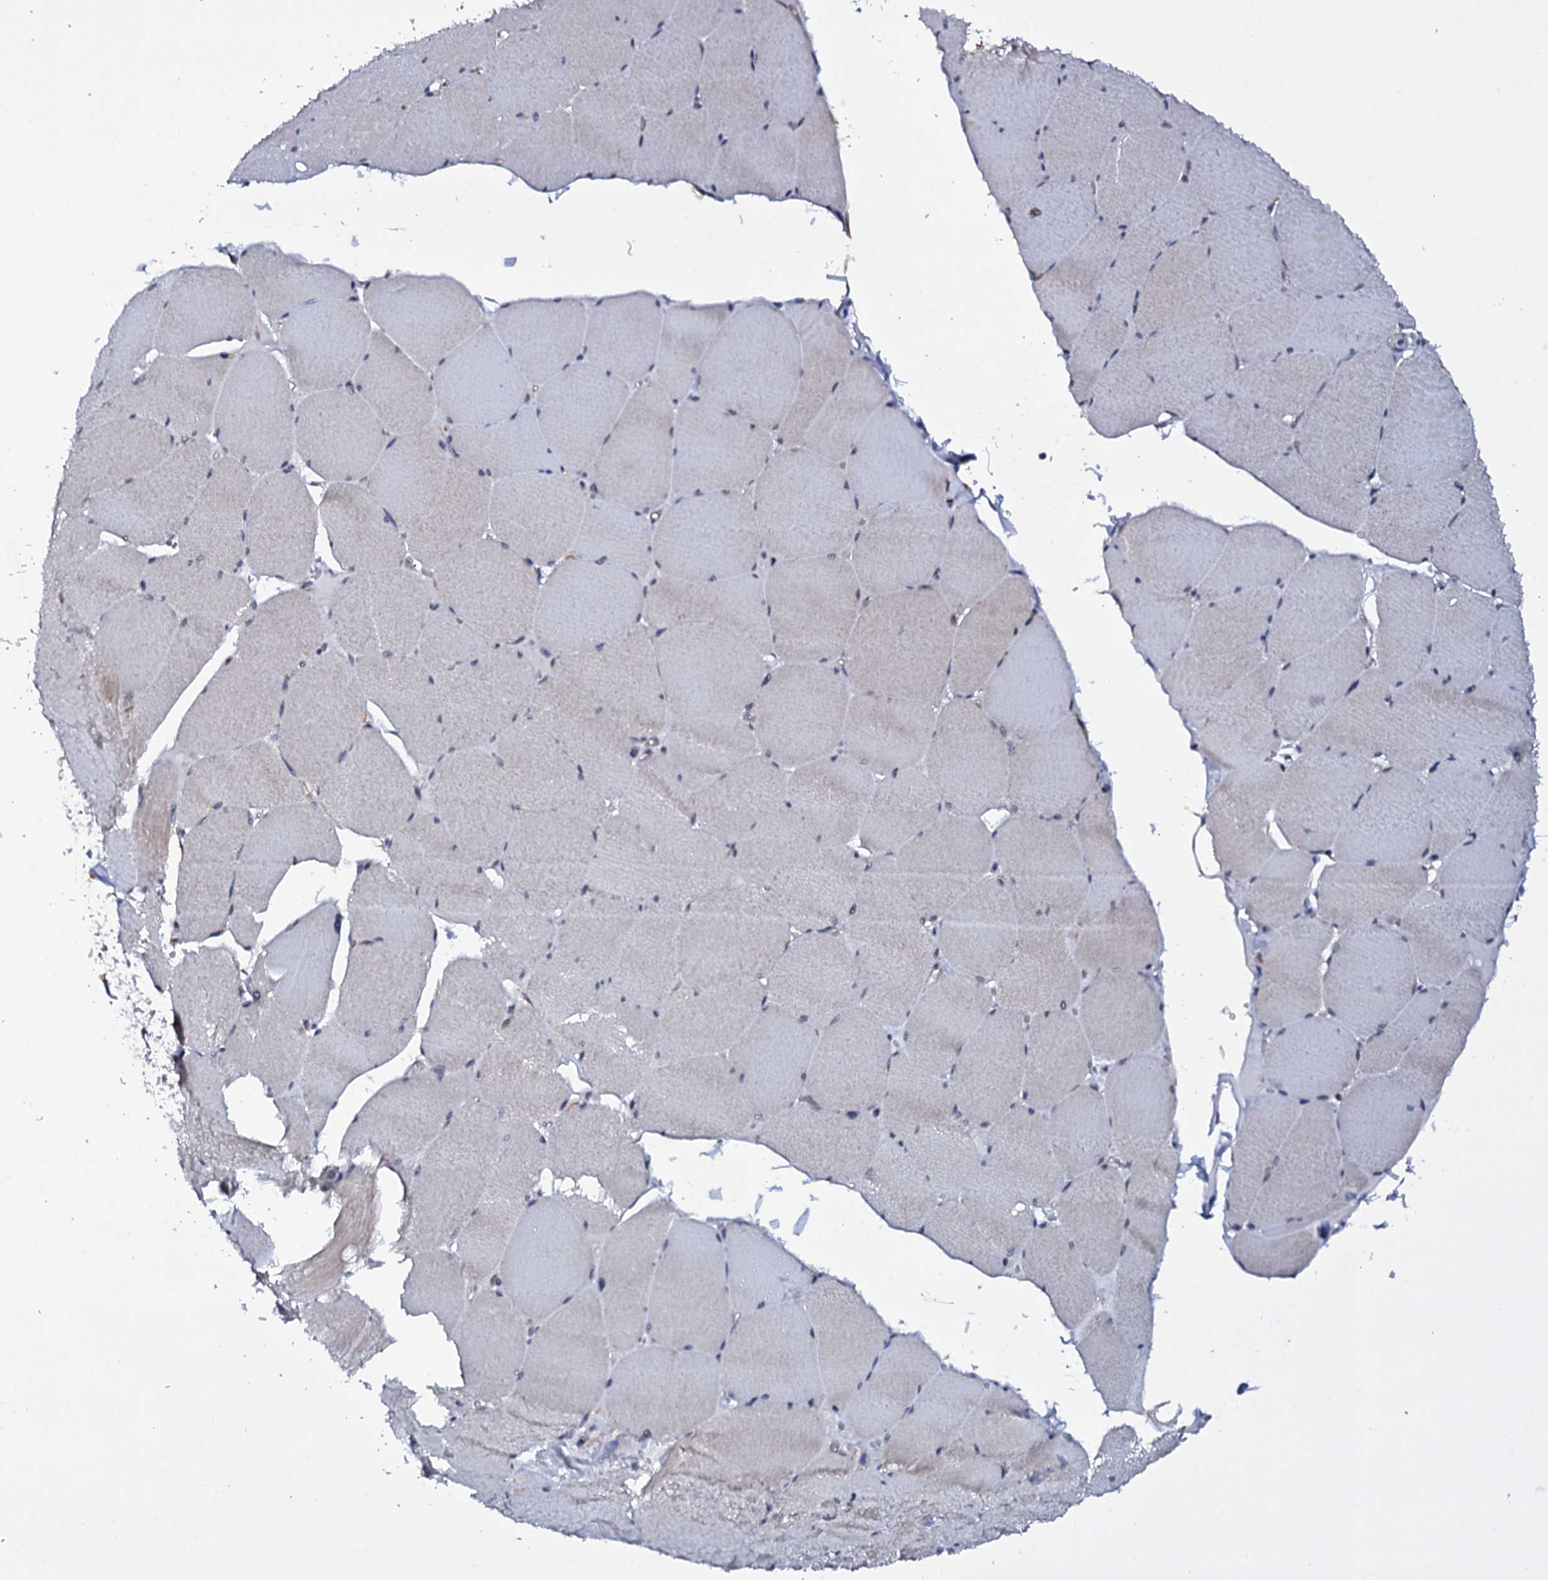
{"staining": {"intensity": "weak", "quantity": "25%-75%", "location": "cytoplasmic/membranous"}, "tissue": "skeletal muscle", "cell_type": "Myocytes", "image_type": "normal", "snomed": [{"axis": "morphology", "description": "Normal tissue, NOS"}, {"axis": "topography", "description": "Skeletal muscle"}, {"axis": "topography", "description": "Head-Neck"}], "caption": "IHC photomicrograph of benign skeletal muscle: human skeletal muscle stained using immunohistochemistry (IHC) shows low levels of weak protein expression localized specifically in the cytoplasmic/membranous of myocytes, appearing as a cytoplasmic/membranous brown color.", "gene": "GAREM1", "patient": {"sex": "male", "age": 66}}